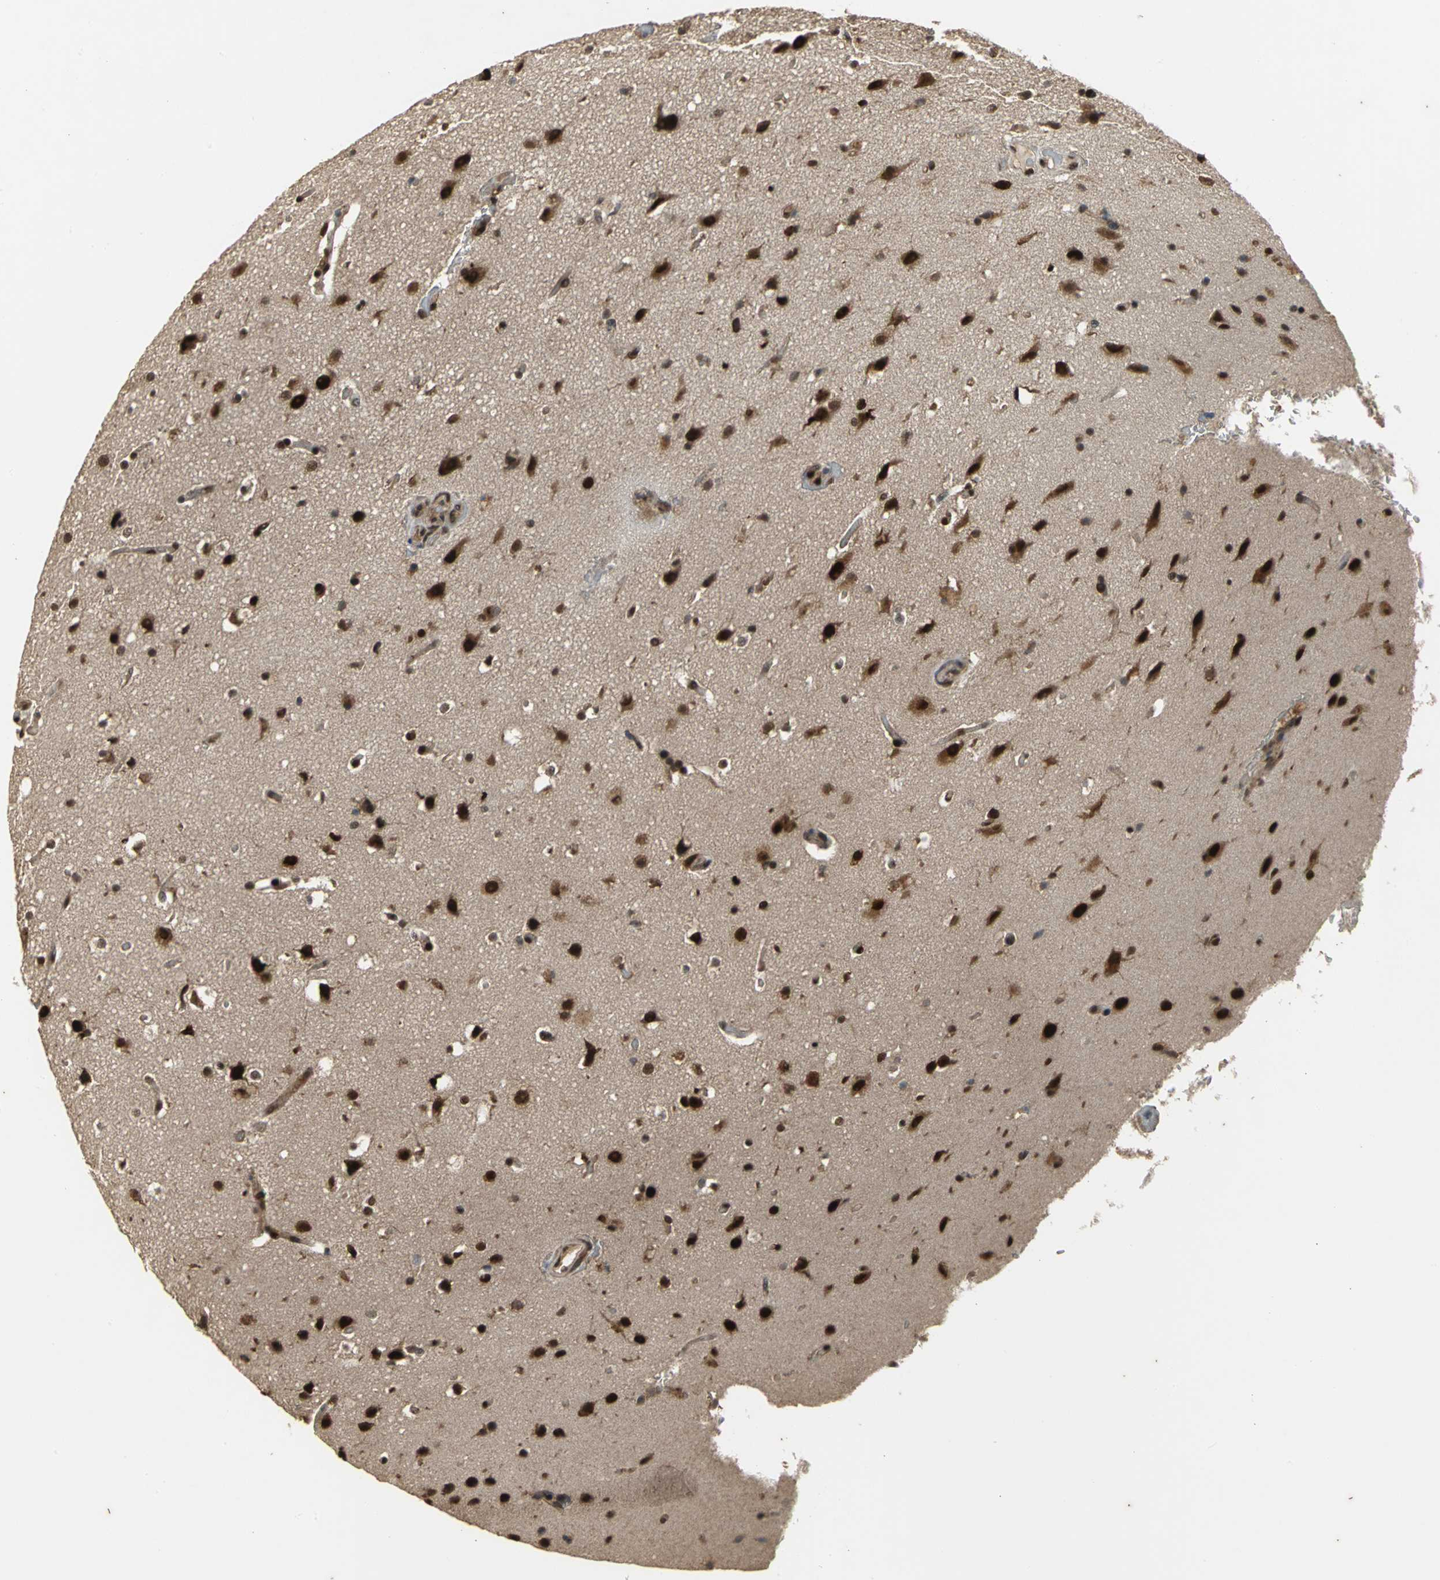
{"staining": {"intensity": "strong", "quantity": ">75%", "location": "cytoplasmic/membranous,nuclear"}, "tissue": "glioma", "cell_type": "Tumor cells", "image_type": "cancer", "snomed": [{"axis": "morphology", "description": "Glioma, malignant, Low grade"}, {"axis": "topography", "description": "Cerebral cortex"}], "caption": "Immunohistochemistry (IHC) histopathology image of neoplastic tissue: human glioma stained using immunohistochemistry (IHC) exhibits high levels of strong protein expression localized specifically in the cytoplasmic/membranous and nuclear of tumor cells, appearing as a cytoplasmic/membranous and nuclear brown color.", "gene": "NOTCH3", "patient": {"sex": "female", "age": 47}}